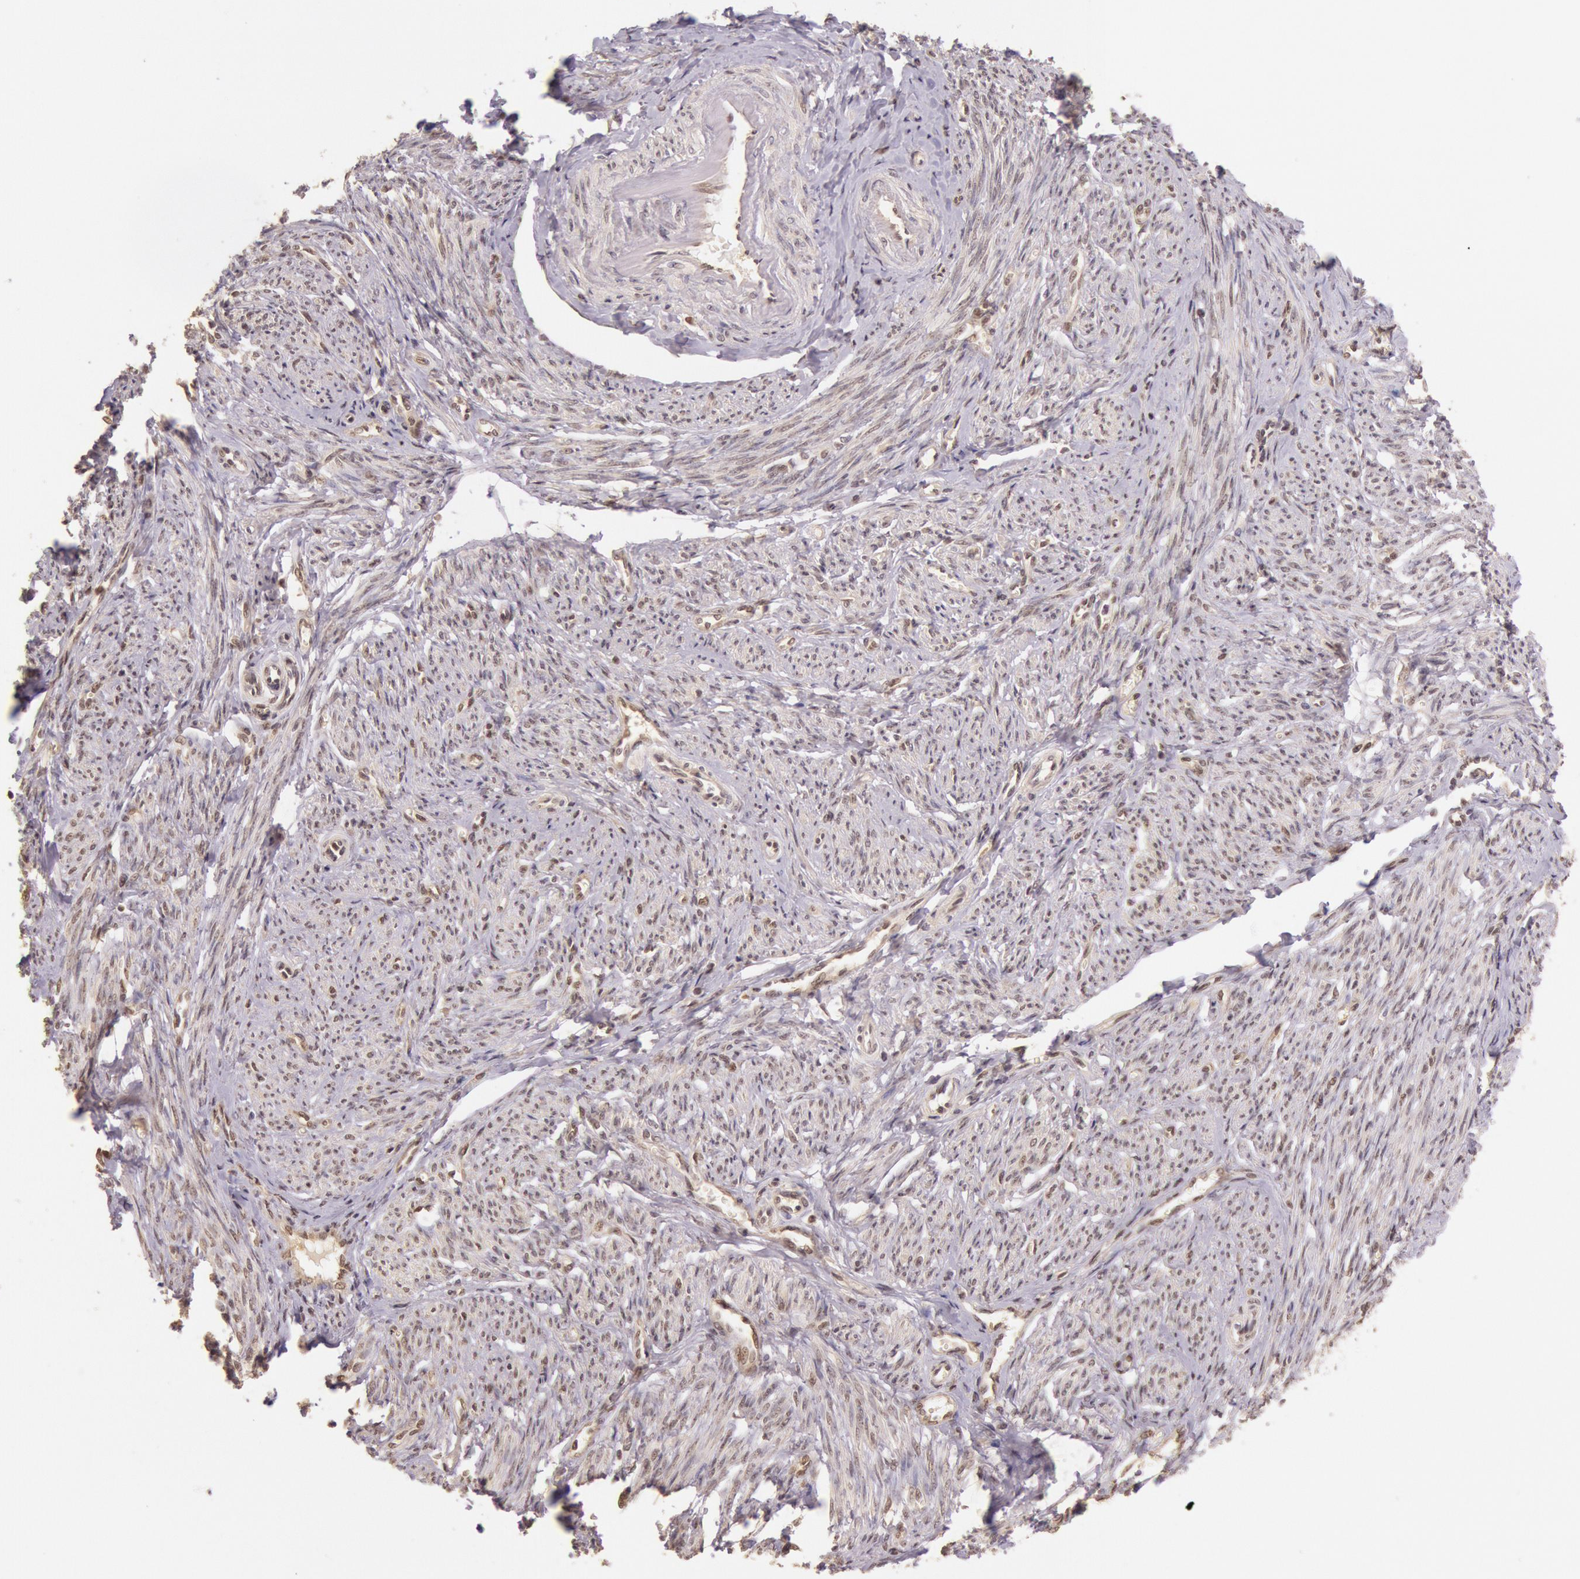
{"staining": {"intensity": "weak", "quantity": ">75%", "location": "nuclear"}, "tissue": "smooth muscle", "cell_type": "Smooth muscle cells", "image_type": "normal", "snomed": [{"axis": "morphology", "description": "Normal tissue, NOS"}, {"axis": "topography", "description": "Smooth muscle"}, {"axis": "topography", "description": "Cervix"}], "caption": "This photomicrograph reveals IHC staining of normal smooth muscle, with low weak nuclear positivity in approximately >75% of smooth muscle cells.", "gene": "RTL10", "patient": {"sex": "female", "age": 70}}